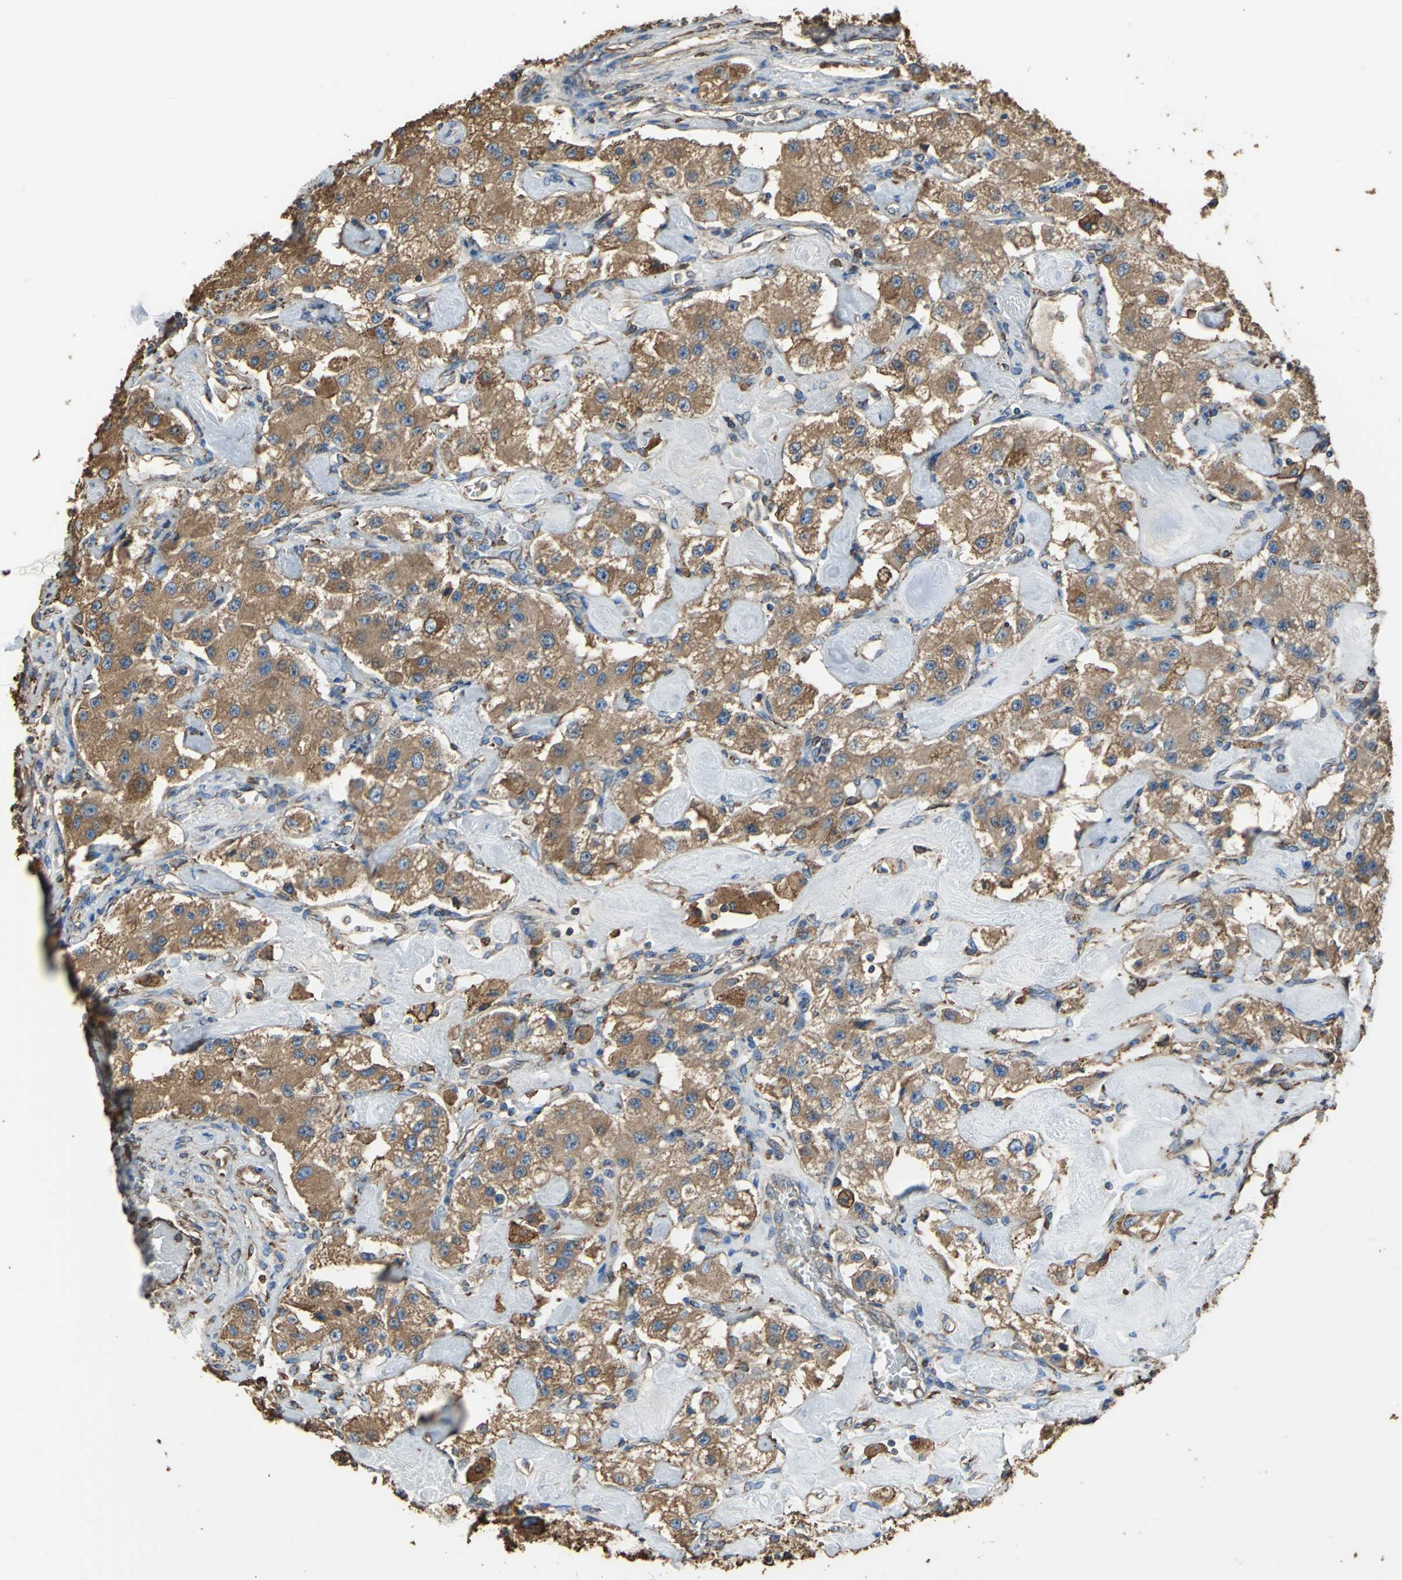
{"staining": {"intensity": "strong", "quantity": ">75%", "location": "cytoplasmic/membranous"}, "tissue": "carcinoid", "cell_type": "Tumor cells", "image_type": "cancer", "snomed": [{"axis": "morphology", "description": "Carcinoid, malignant, NOS"}, {"axis": "topography", "description": "Pancreas"}], "caption": "DAB immunohistochemical staining of carcinoid demonstrates strong cytoplasmic/membranous protein expression in approximately >75% of tumor cells. Nuclei are stained in blue.", "gene": "GPANK1", "patient": {"sex": "male", "age": 41}}